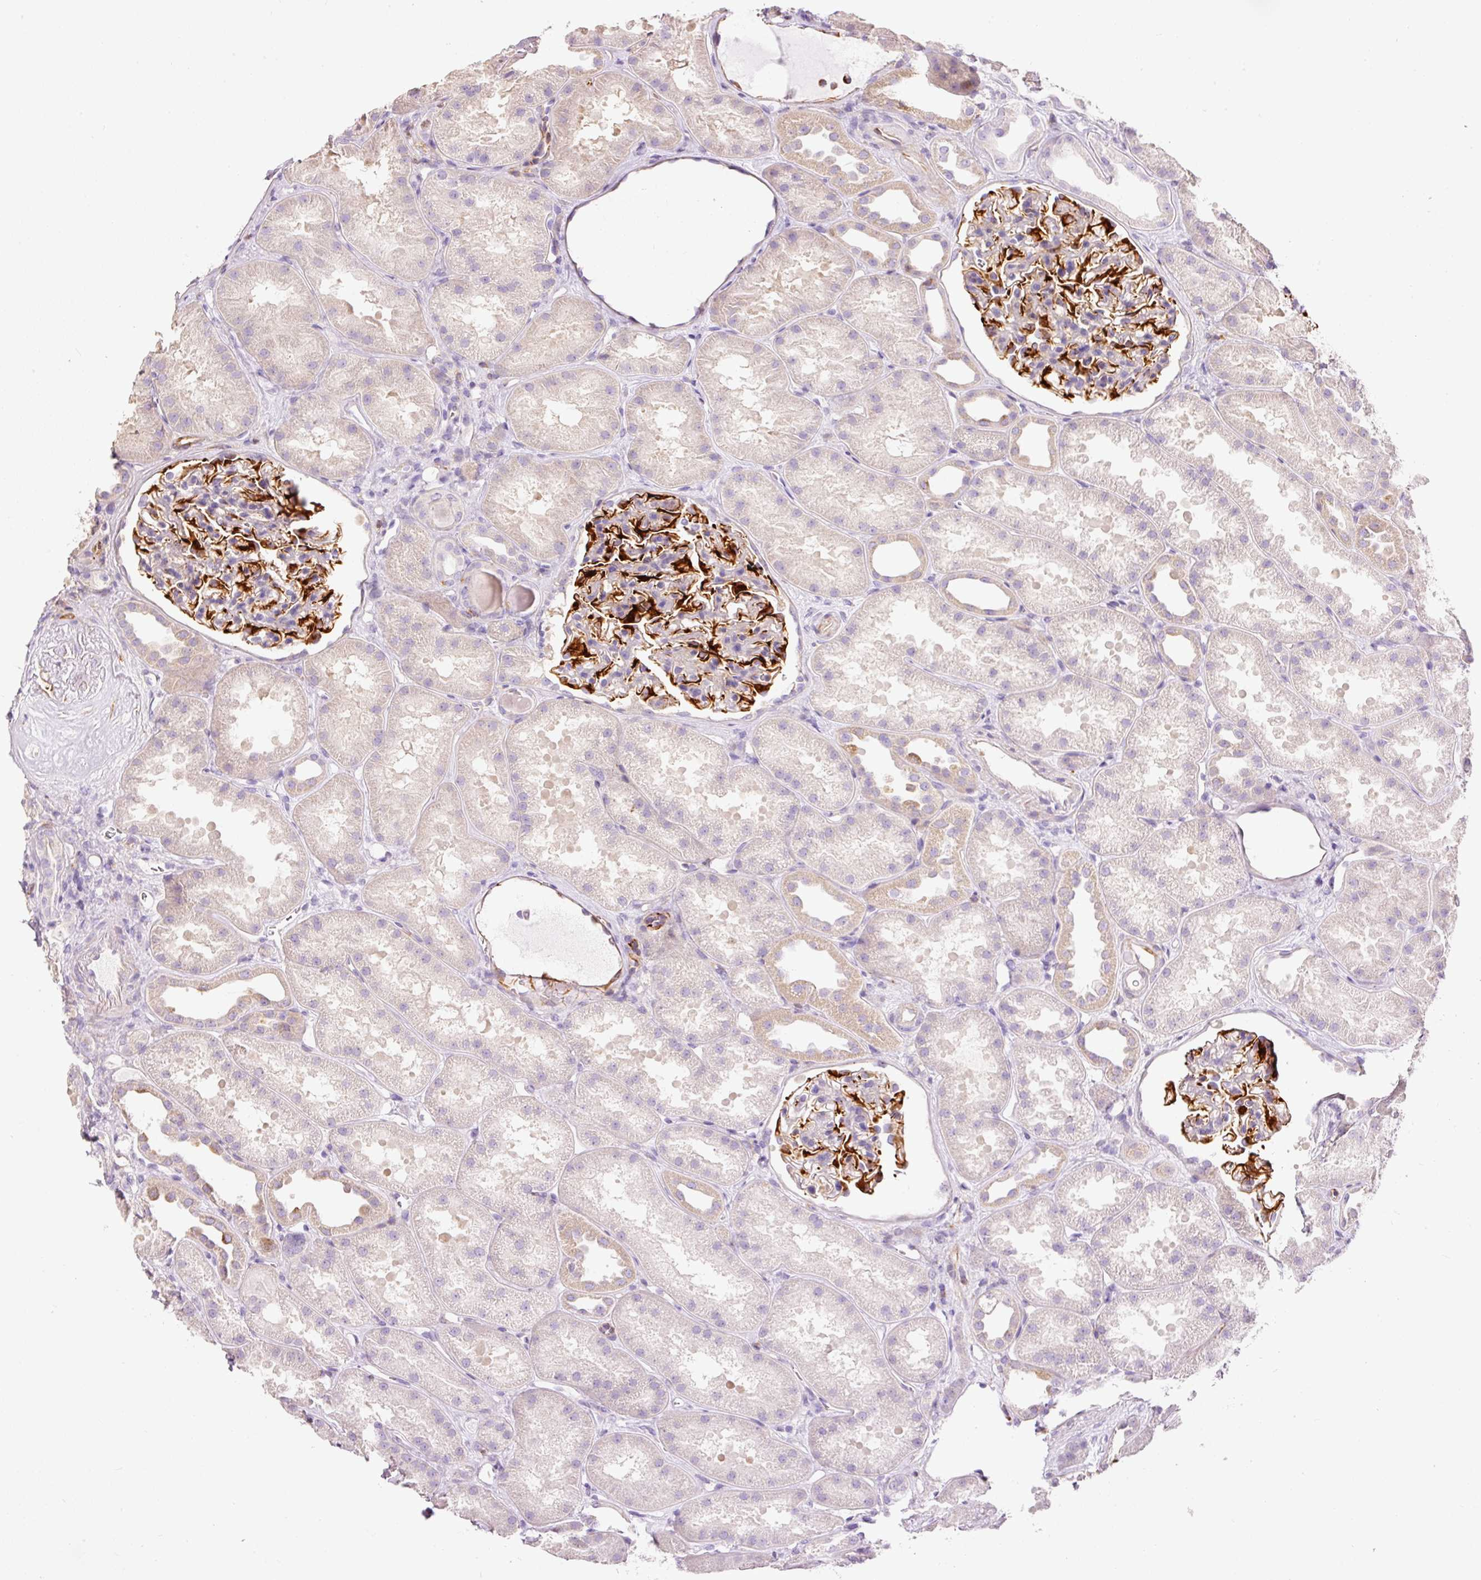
{"staining": {"intensity": "strong", "quantity": "<25%", "location": "none"}, "tissue": "kidney", "cell_type": "Cells in glomeruli", "image_type": "normal", "snomed": [{"axis": "morphology", "description": "Normal tissue, NOS"}, {"axis": "topography", "description": "Kidney"}], "caption": "This is an image of immunohistochemistry (IHC) staining of unremarkable kidney, which shows strong positivity in the None of cells in glomeruli.", "gene": "DOK6", "patient": {"sex": "male", "age": 61}}